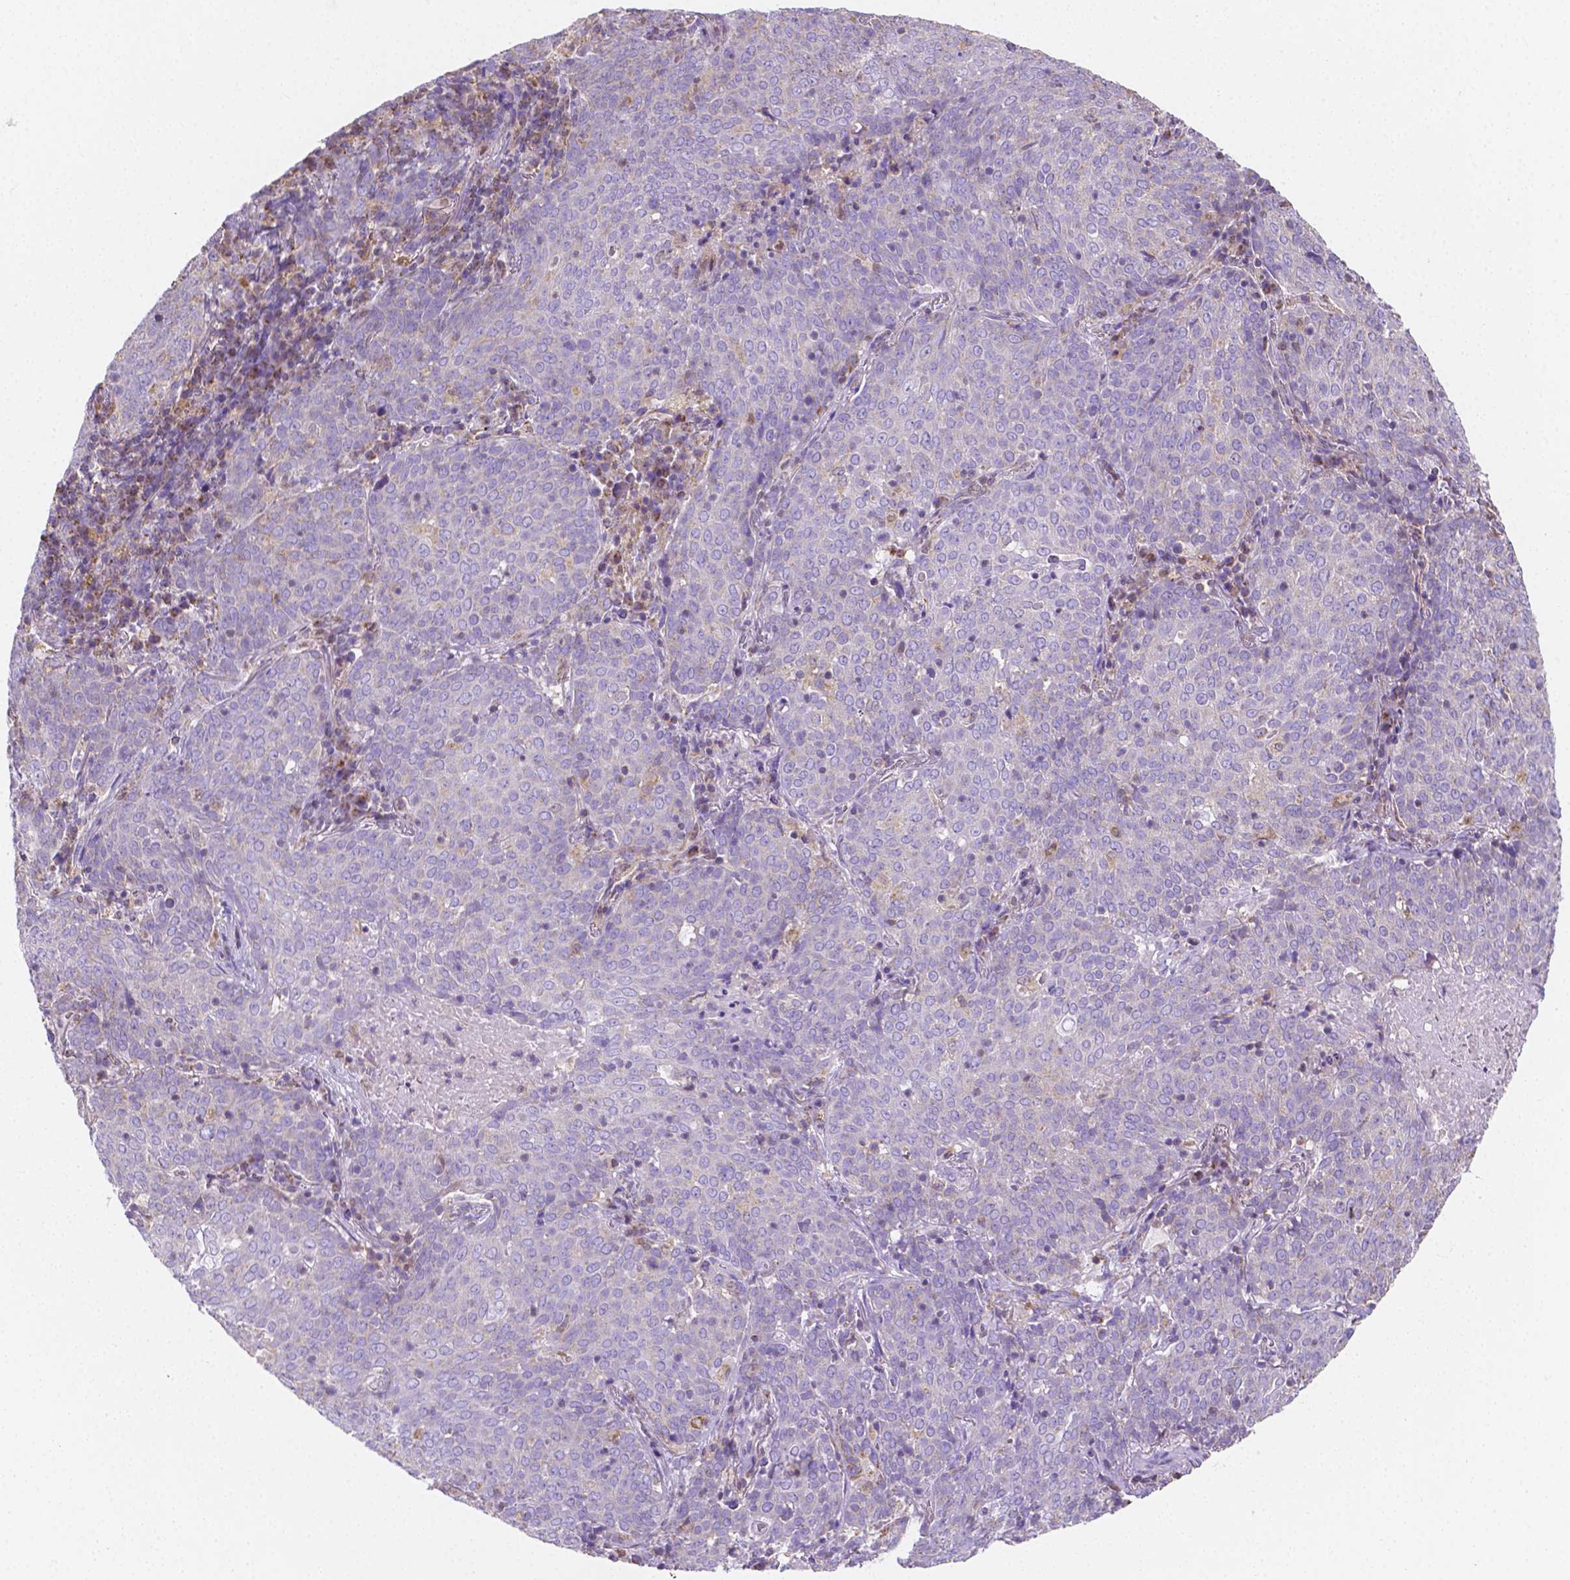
{"staining": {"intensity": "negative", "quantity": "none", "location": "none"}, "tissue": "lung cancer", "cell_type": "Tumor cells", "image_type": "cancer", "snomed": [{"axis": "morphology", "description": "Squamous cell carcinoma, NOS"}, {"axis": "topography", "description": "Lung"}], "caption": "Protein analysis of lung squamous cell carcinoma demonstrates no significant positivity in tumor cells.", "gene": "SGTB", "patient": {"sex": "male", "age": 82}}